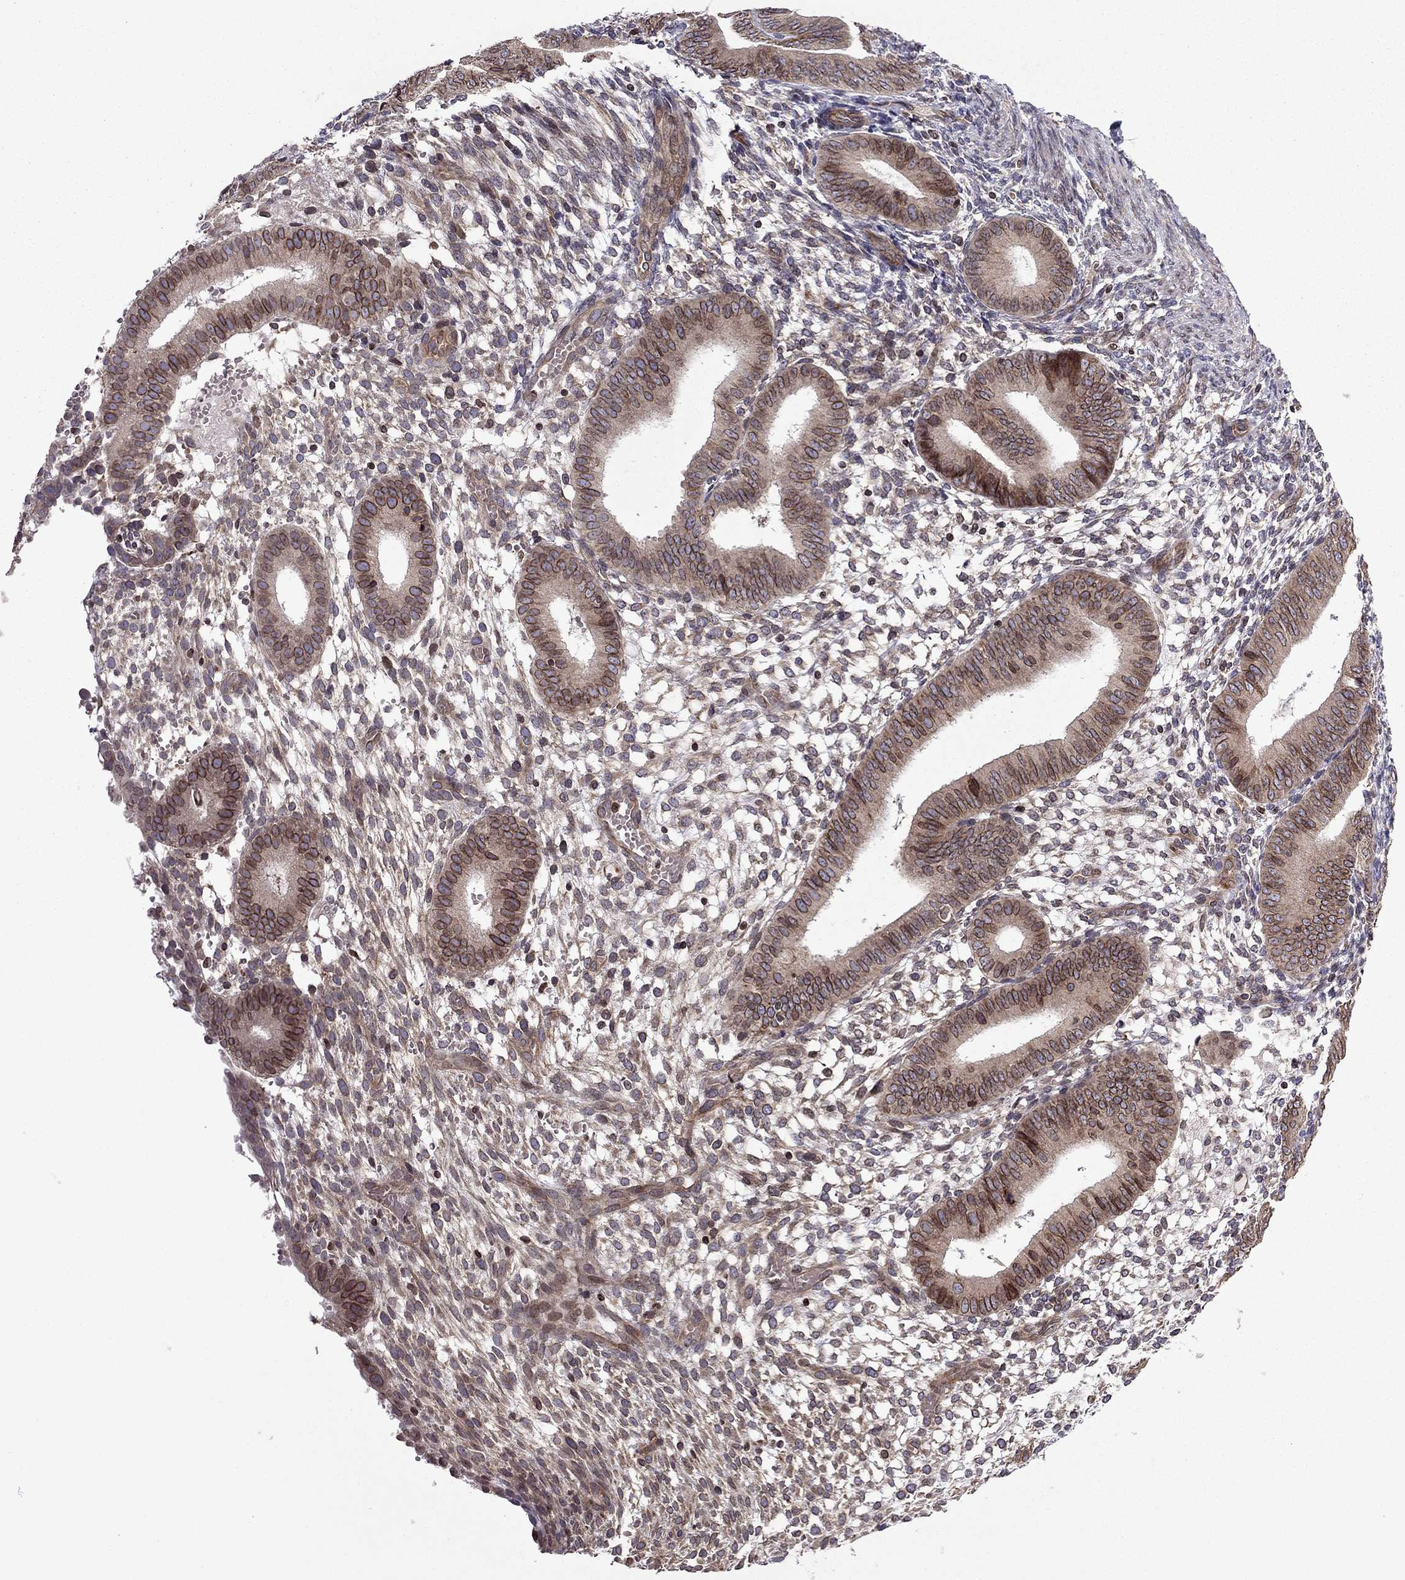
{"staining": {"intensity": "weak", "quantity": "25%-75%", "location": "cytoplasmic/membranous"}, "tissue": "endometrium", "cell_type": "Cells in endometrial stroma", "image_type": "normal", "snomed": [{"axis": "morphology", "description": "Normal tissue, NOS"}, {"axis": "topography", "description": "Endometrium"}], "caption": "Brown immunohistochemical staining in benign endometrium displays weak cytoplasmic/membranous expression in approximately 25%-75% of cells in endometrial stroma. (DAB IHC, brown staining for protein, blue staining for nuclei).", "gene": "CDC42BPA", "patient": {"sex": "female", "age": 39}}